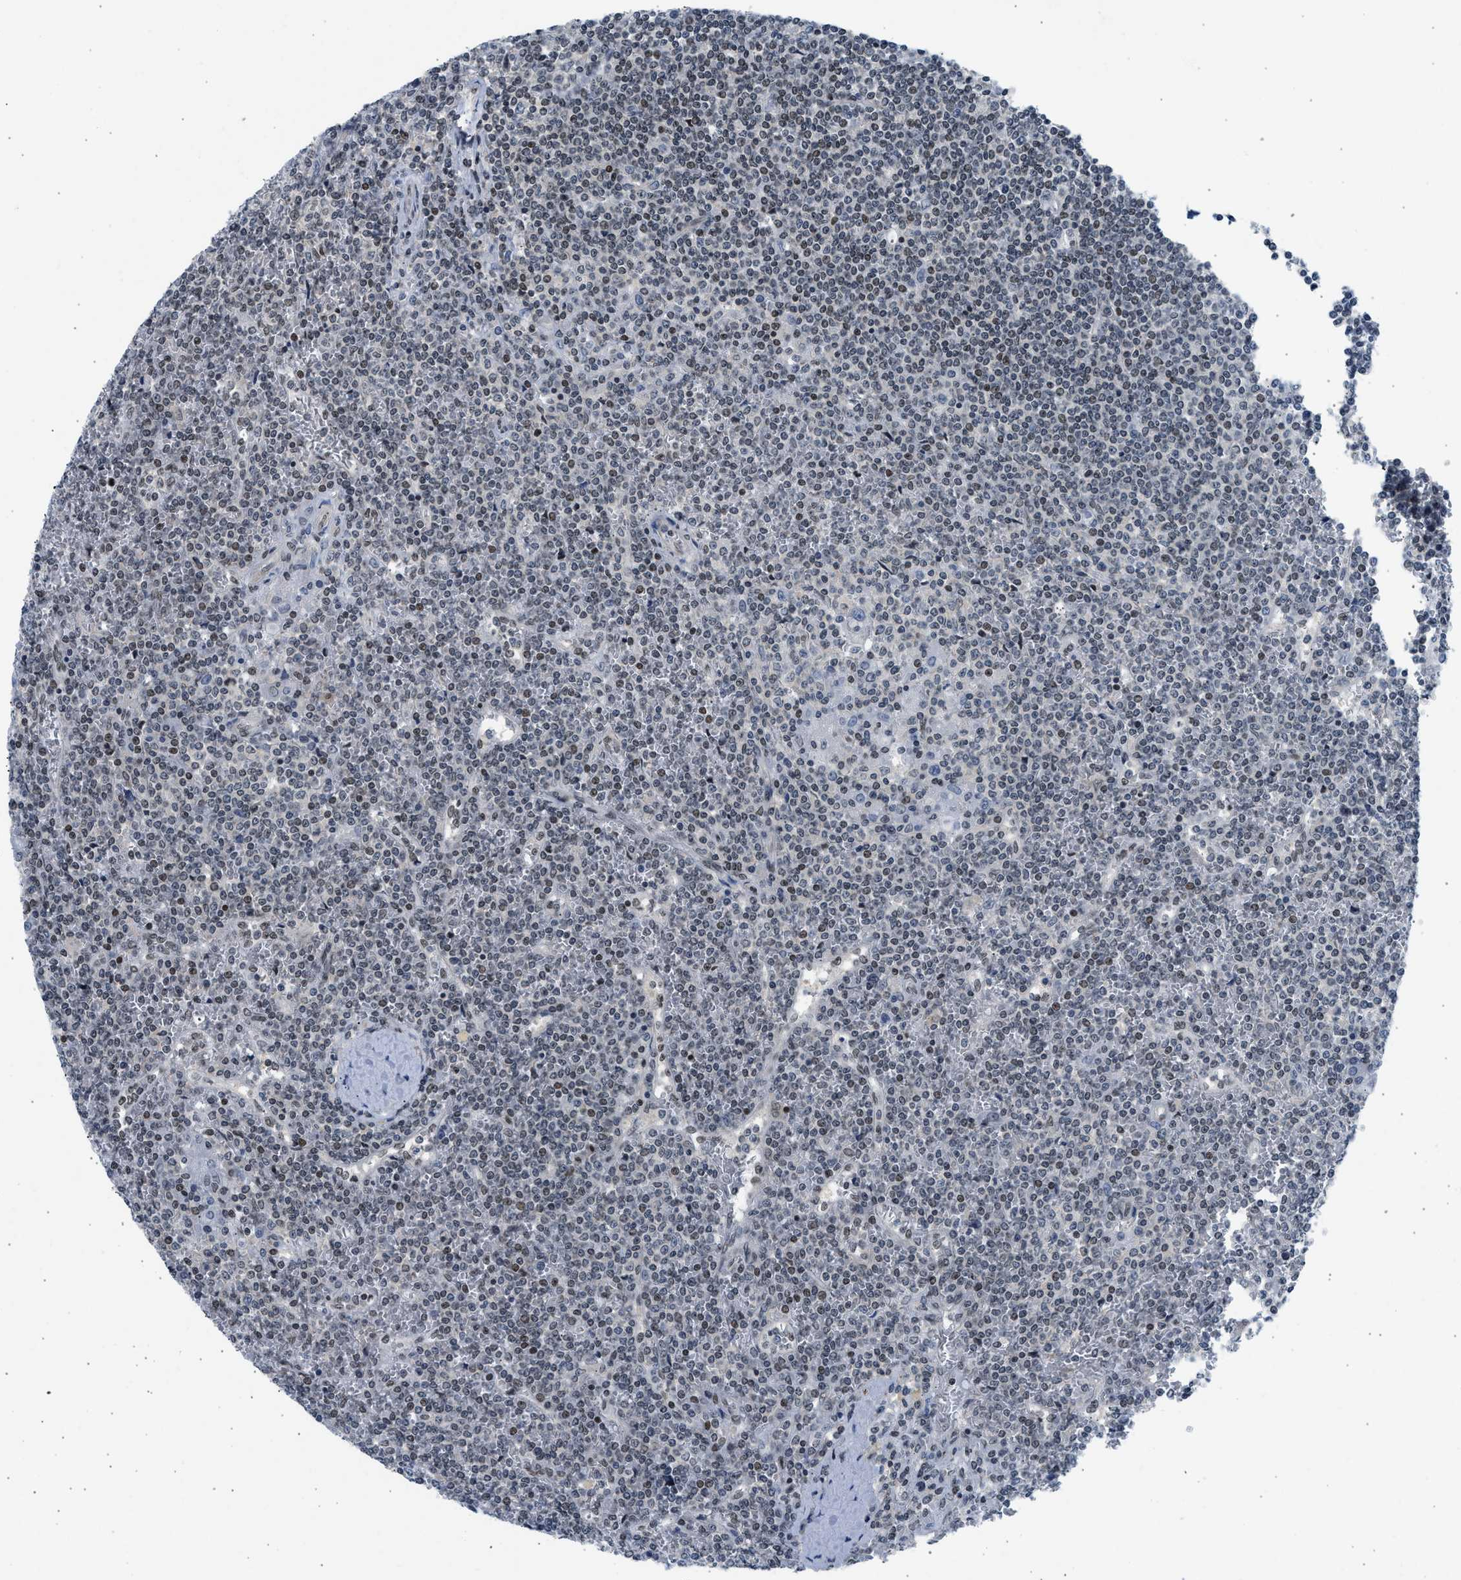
{"staining": {"intensity": "weak", "quantity": "25%-75%", "location": "nuclear"}, "tissue": "lymphoma", "cell_type": "Tumor cells", "image_type": "cancer", "snomed": [{"axis": "morphology", "description": "Malignant lymphoma, non-Hodgkin's type, Low grade"}, {"axis": "topography", "description": "Spleen"}], "caption": "Lymphoma stained with immunohistochemistry displays weak nuclear positivity in about 25%-75% of tumor cells.", "gene": "OLIG3", "patient": {"sex": "female", "age": 19}}